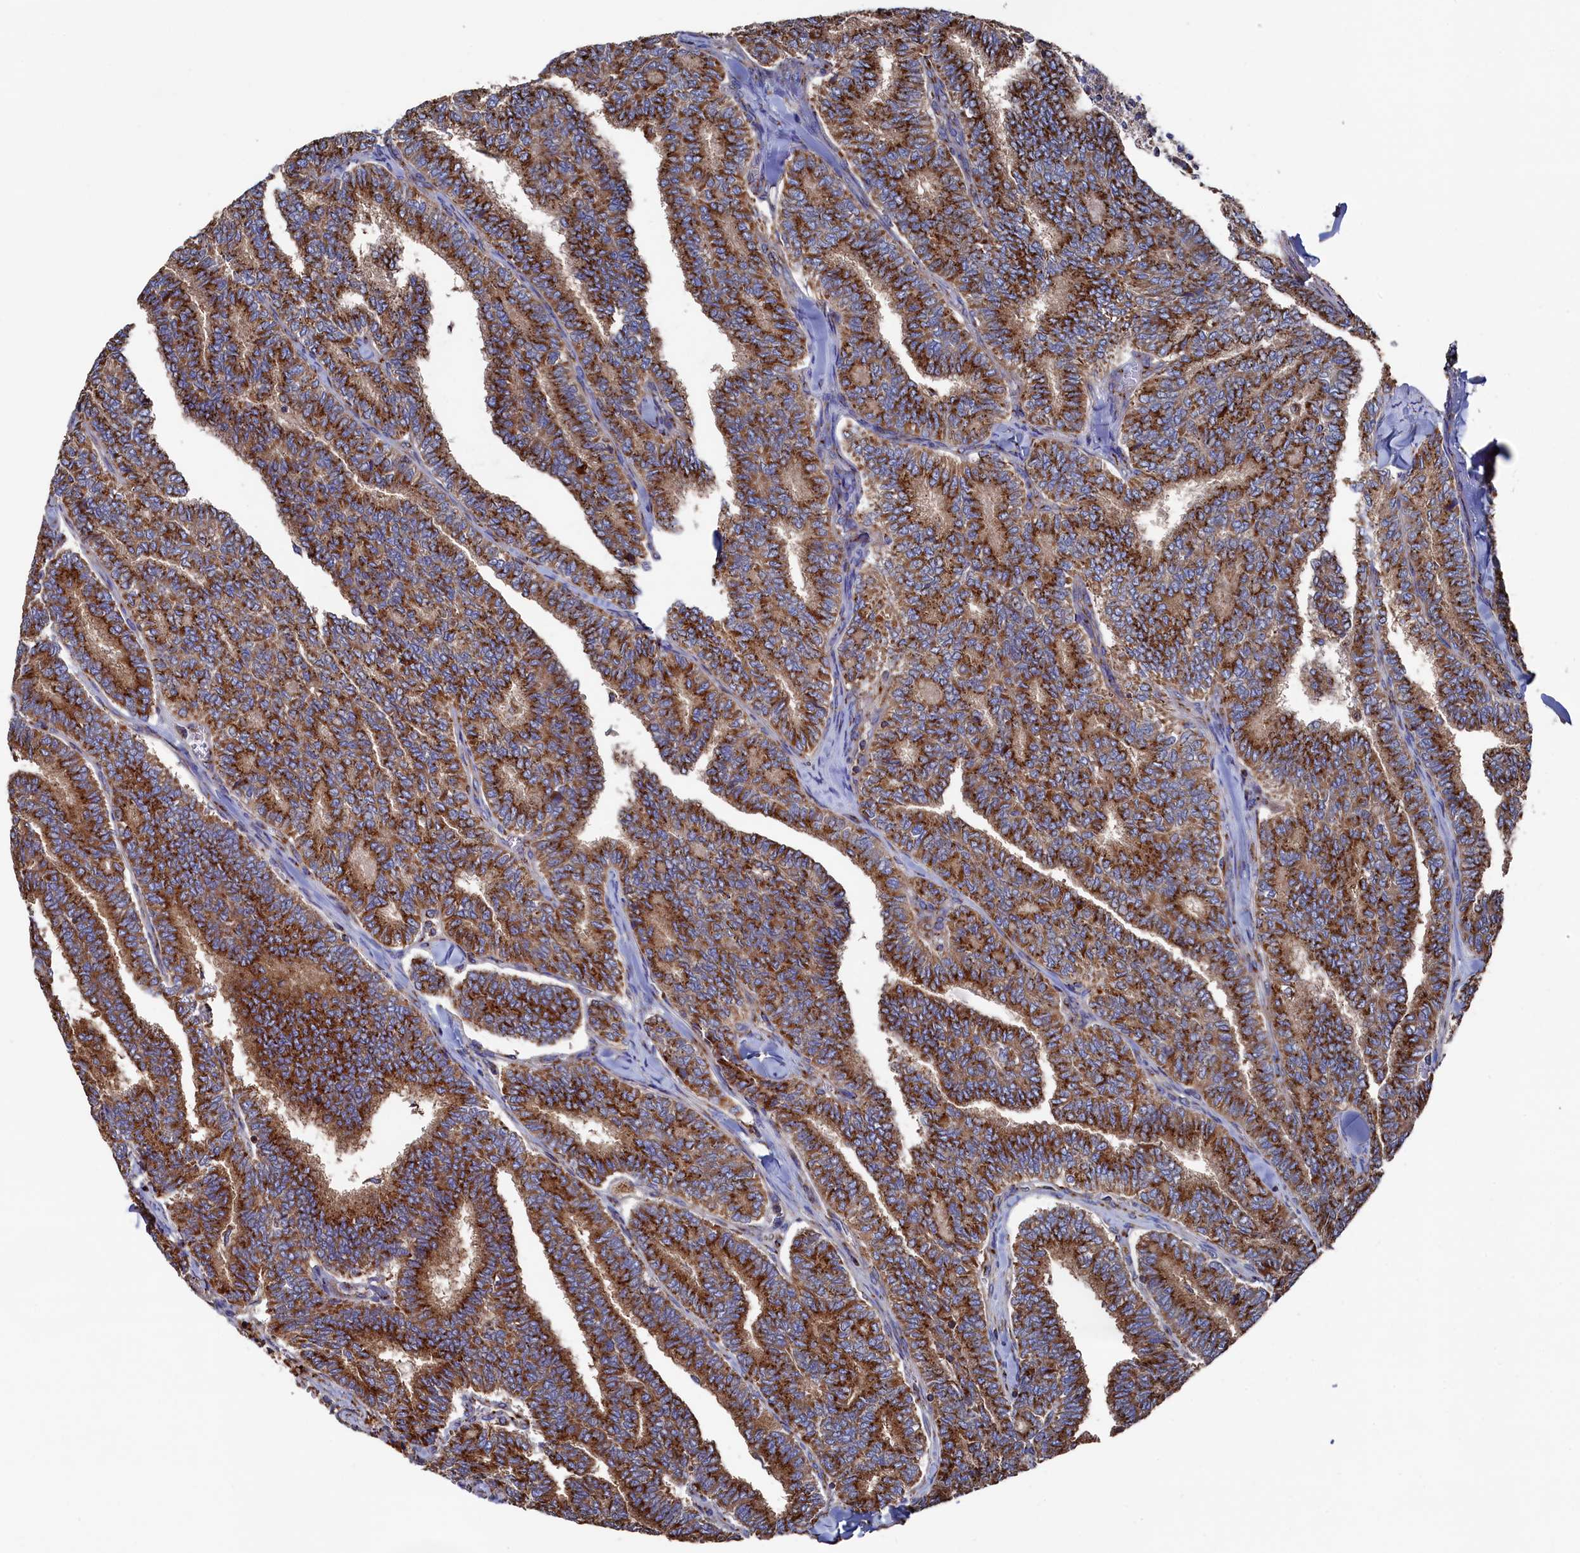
{"staining": {"intensity": "strong", "quantity": ">75%", "location": "cytoplasmic/membranous"}, "tissue": "thyroid cancer", "cell_type": "Tumor cells", "image_type": "cancer", "snomed": [{"axis": "morphology", "description": "Papillary adenocarcinoma, NOS"}, {"axis": "topography", "description": "Thyroid gland"}], "caption": "Immunohistochemical staining of human thyroid papillary adenocarcinoma reveals high levels of strong cytoplasmic/membranous protein staining in approximately >75% of tumor cells. (Brightfield microscopy of DAB IHC at high magnification).", "gene": "PRRC1", "patient": {"sex": "female", "age": 35}}